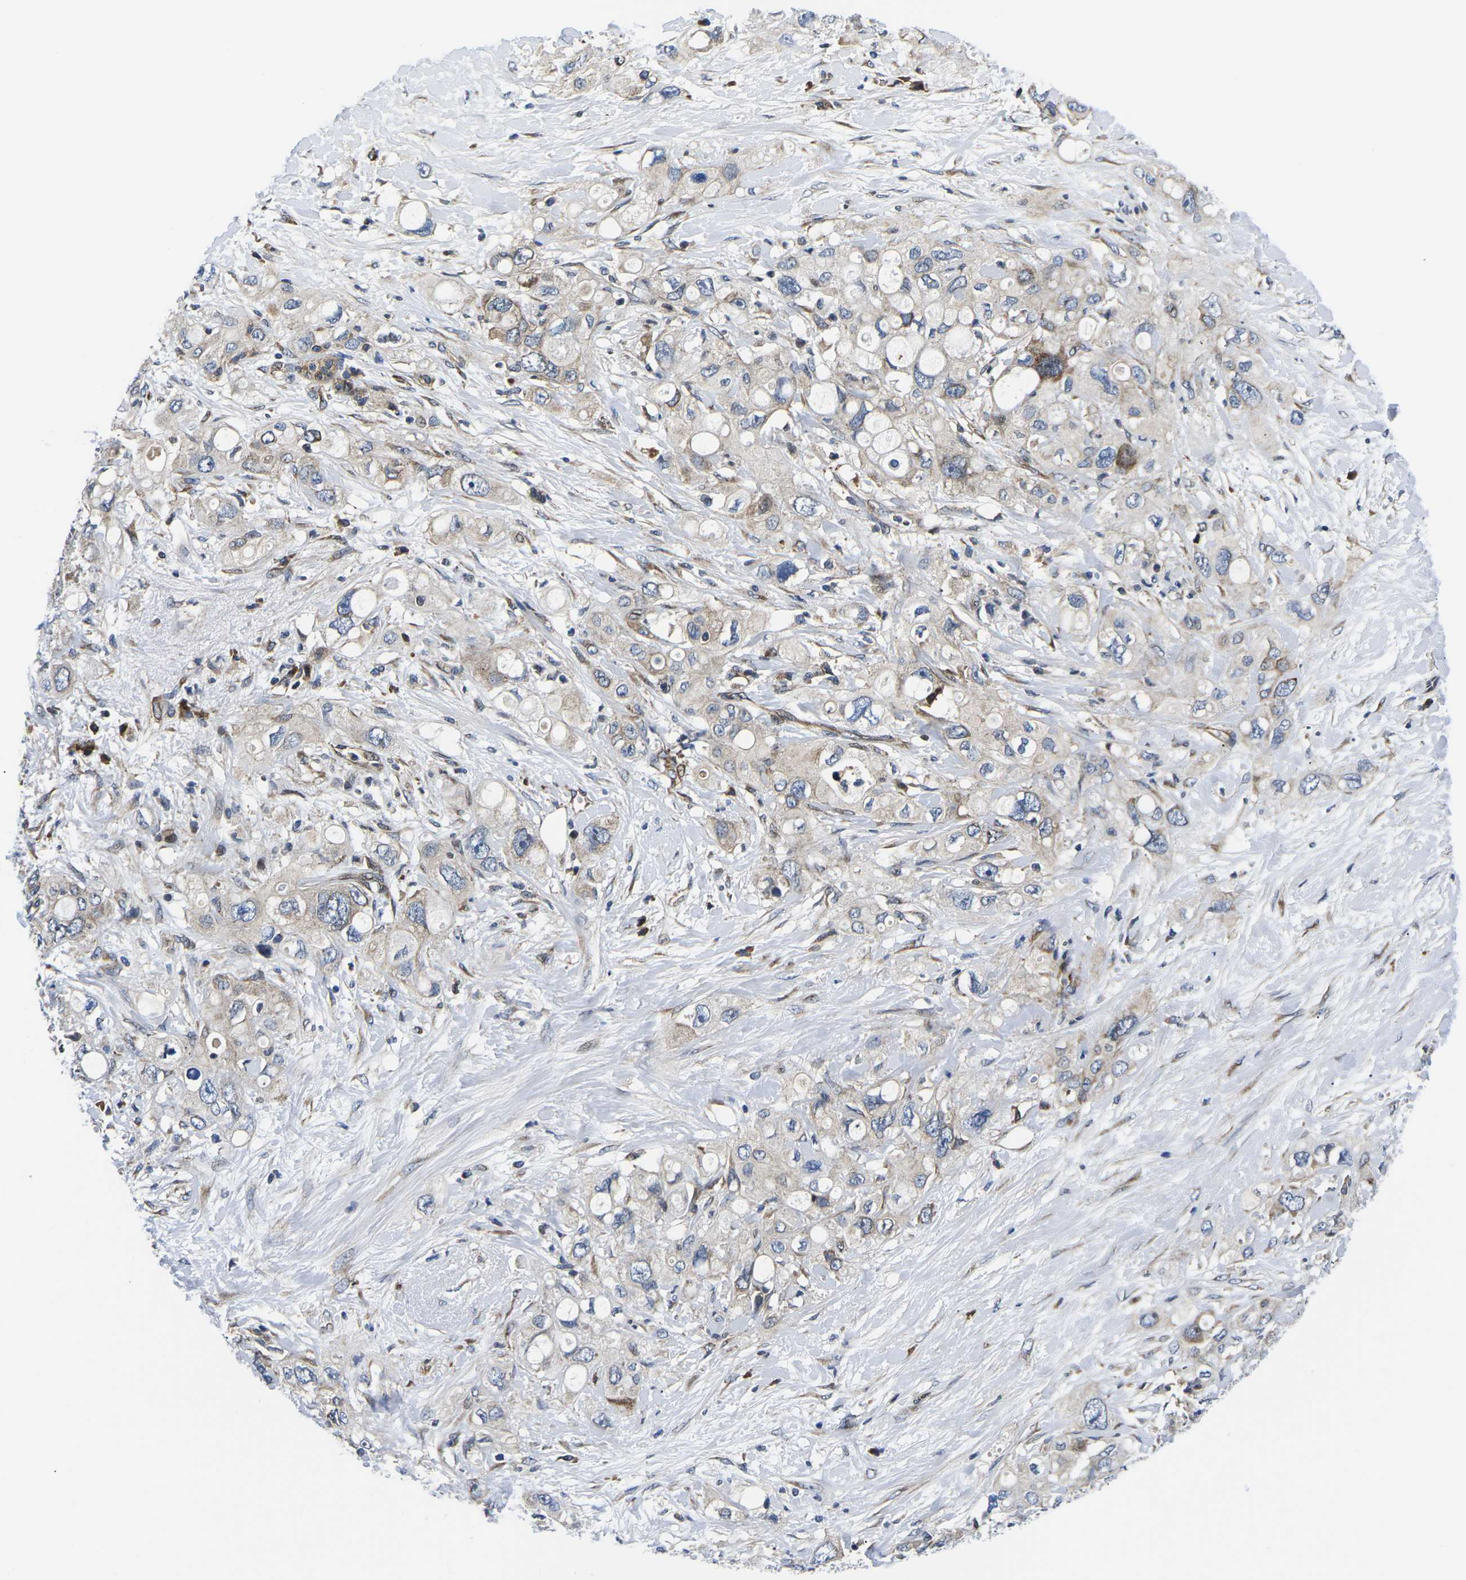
{"staining": {"intensity": "weak", "quantity": "<25%", "location": "cytoplasmic/membranous"}, "tissue": "pancreatic cancer", "cell_type": "Tumor cells", "image_type": "cancer", "snomed": [{"axis": "morphology", "description": "Adenocarcinoma, NOS"}, {"axis": "topography", "description": "Pancreas"}], "caption": "This is an immunohistochemistry (IHC) micrograph of pancreatic adenocarcinoma. There is no expression in tumor cells.", "gene": "EIF4E", "patient": {"sex": "female", "age": 56}}